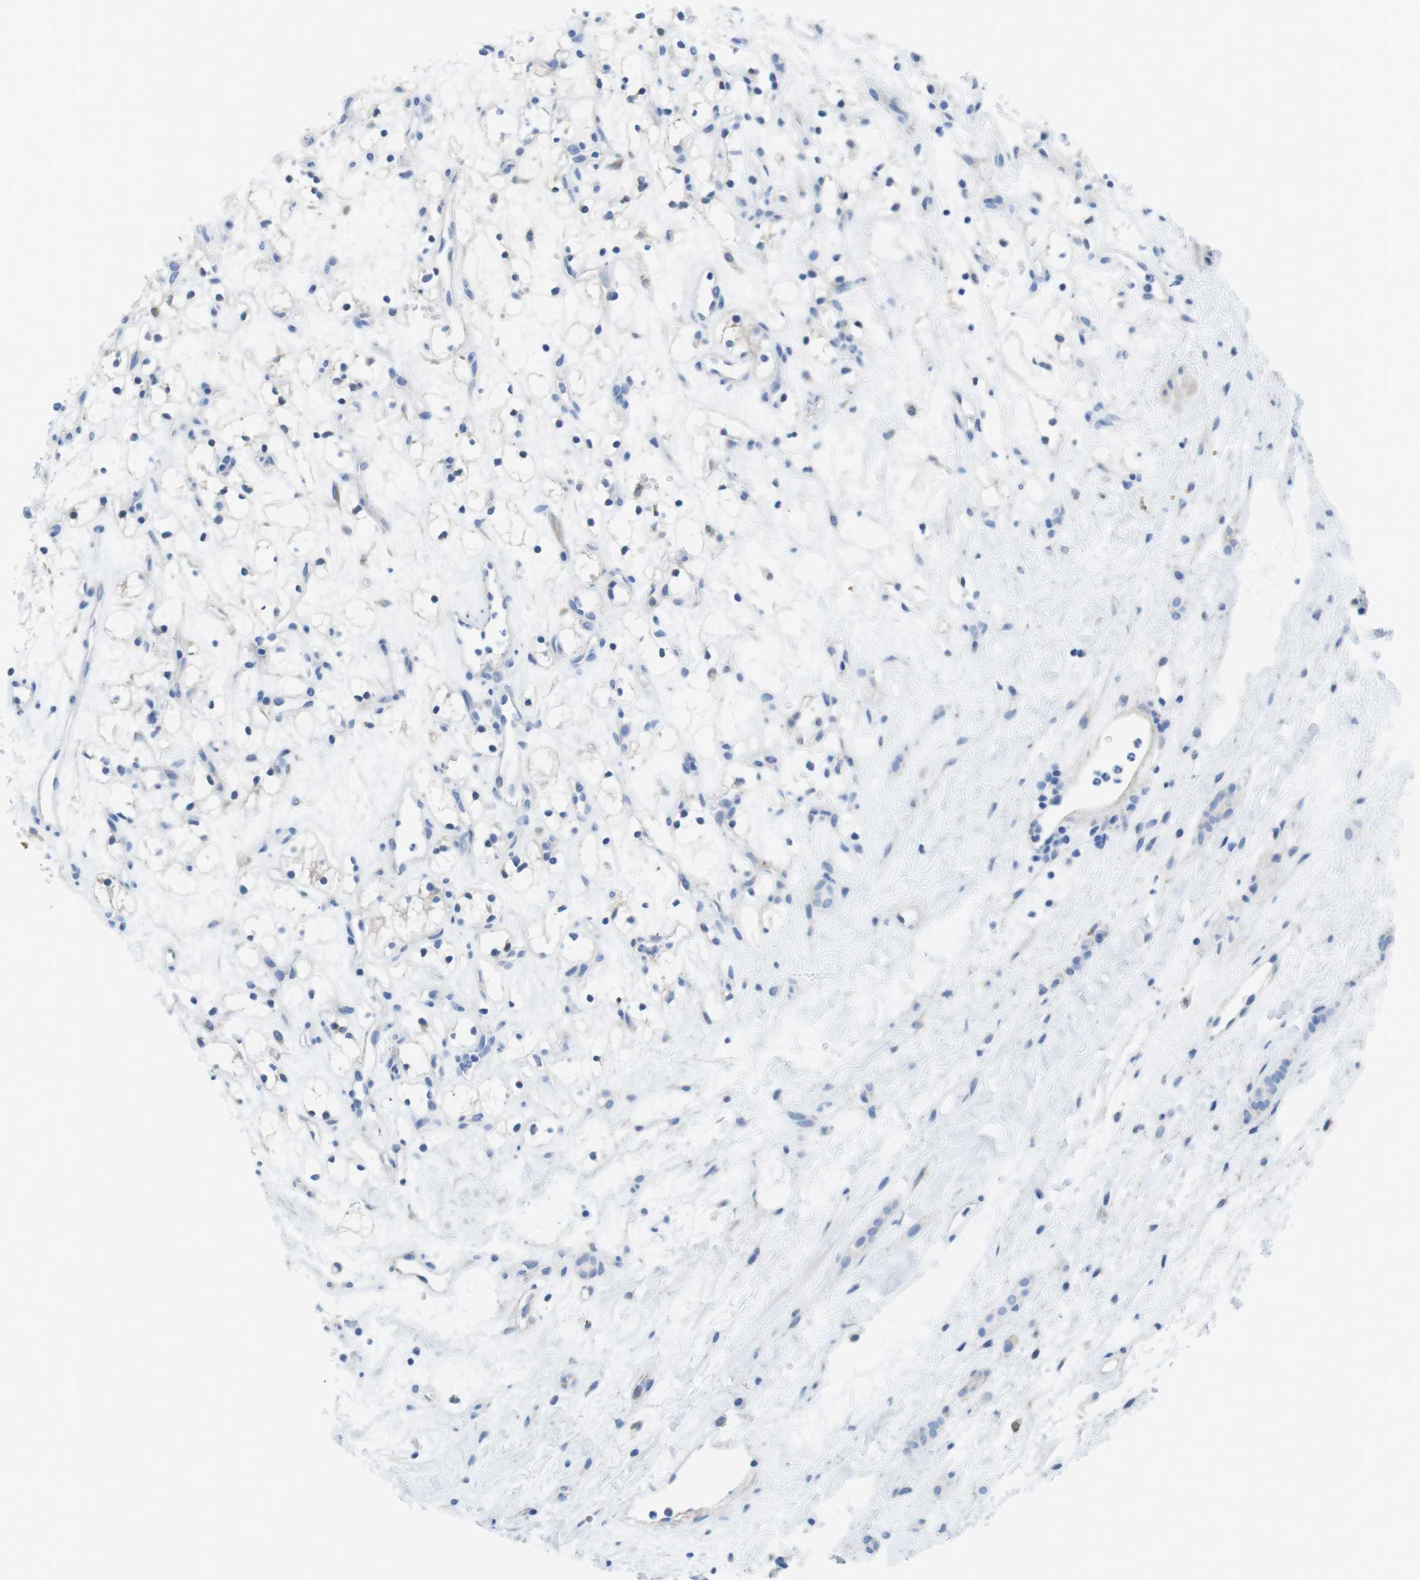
{"staining": {"intensity": "negative", "quantity": "none", "location": "none"}, "tissue": "renal cancer", "cell_type": "Tumor cells", "image_type": "cancer", "snomed": [{"axis": "morphology", "description": "Adenocarcinoma, NOS"}, {"axis": "topography", "description": "Kidney"}], "caption": "Immunohistochemistry photomicrograph of human renal cancer (adenocarcinoma) stained for a protein (brown), which exhibits no expression in tumor cells.", "gene": "CDH8", "patient": {"sex": "female", "age": 60}}